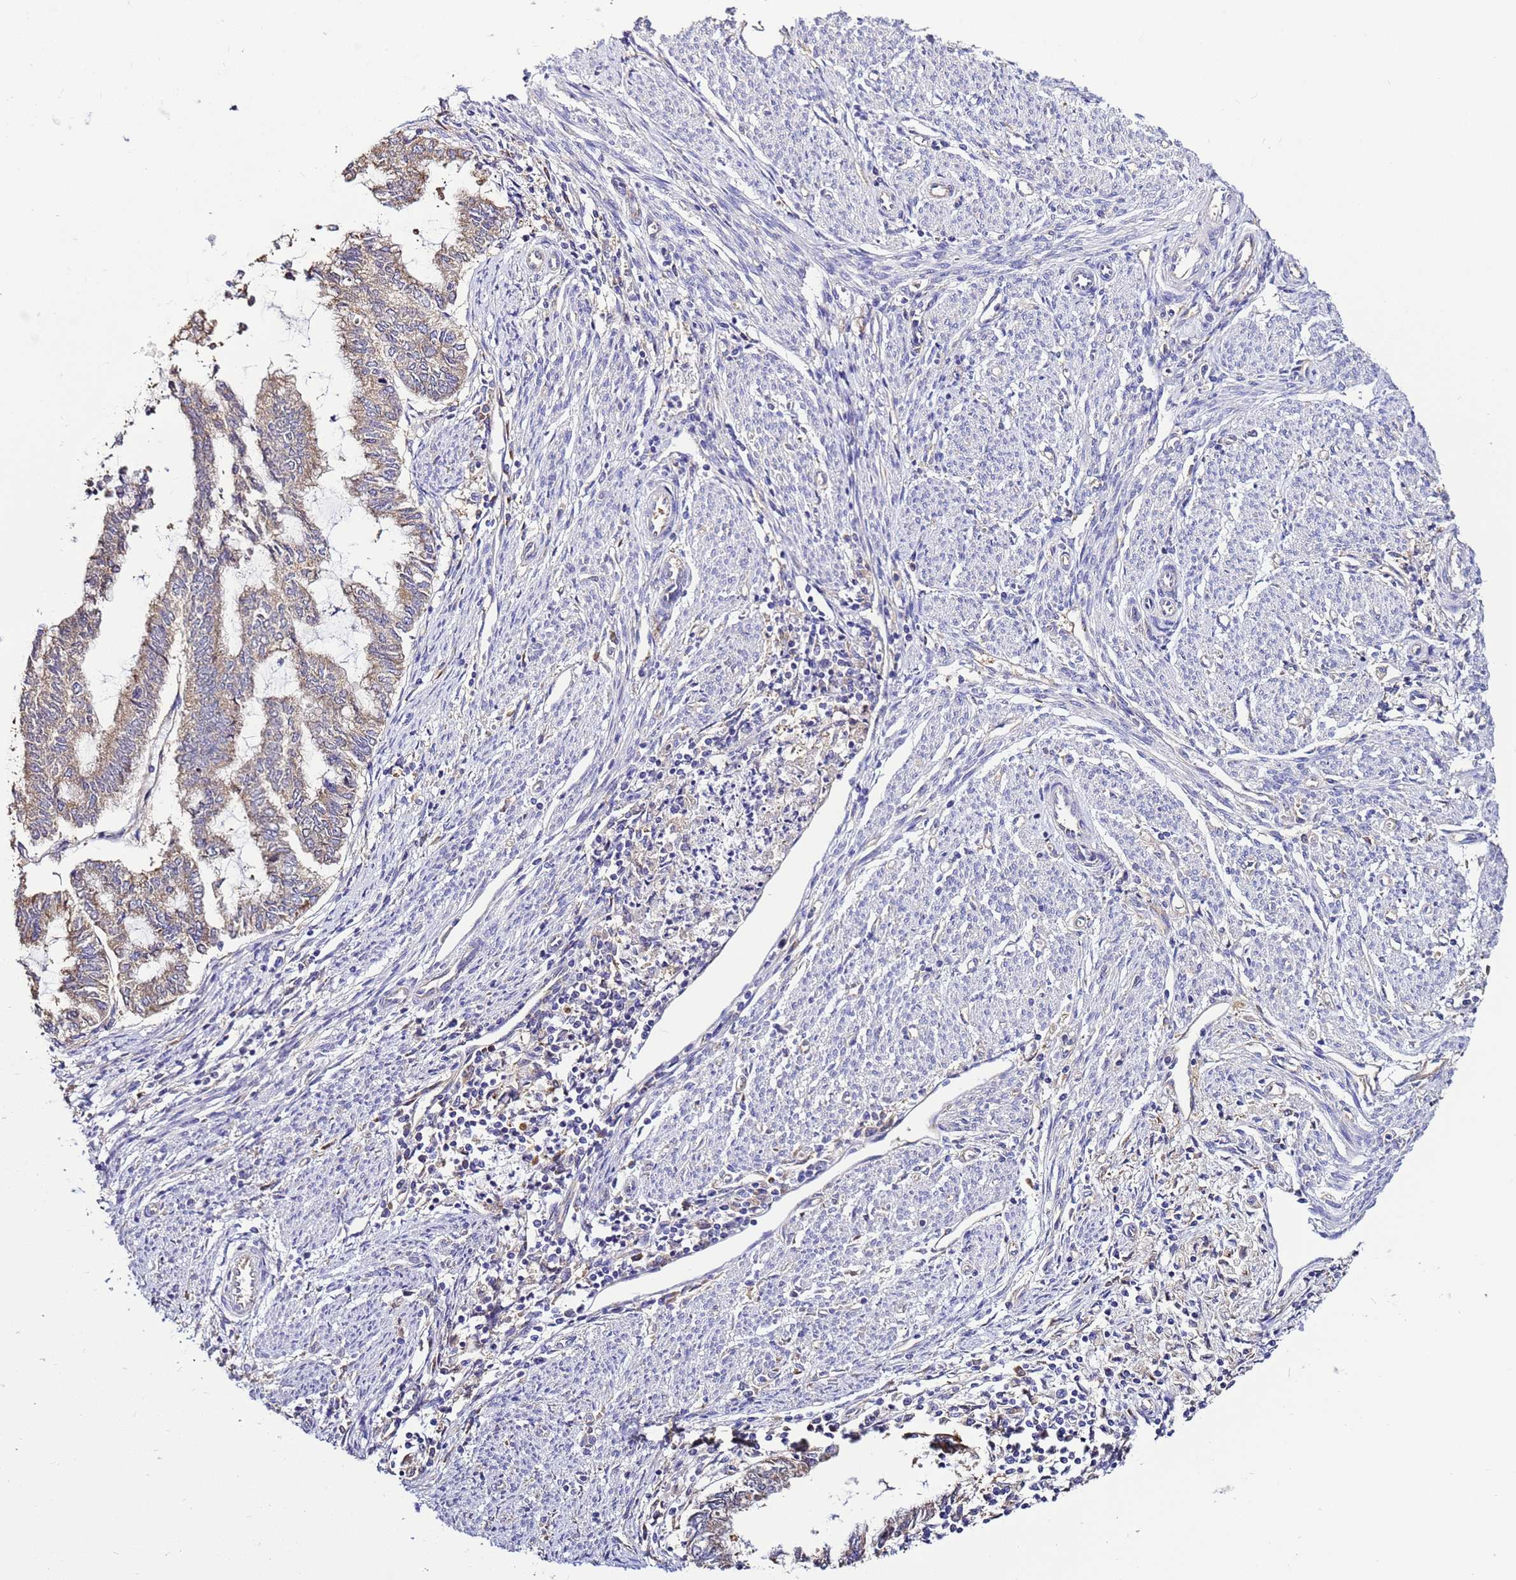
{"staining": {"intensity": "weak", "quantity": ">75%", "location": "cytoplasmic/membranous"}, "tissue": "endometrial cancer", "cell_type": "Tumor cells", "image_type": "cancer", "snomed": [{"axis": "morphology", "description": "Adenocarcinoma, NOS"}, {"axis": "topography", "description": "Endometrium"}], "caption": "Tumor cells exhibit low levels of weak cytoplasmic/membranous expression in about >75% of cells in adenocarcinoma (endometrial). The staining is performed using DAB brown chromogen to label protein expression. The nuclei are counter-stained blue using hematoxylin.", "gene": "NARS1", "patient": {"sex": "female", "age": 79}}